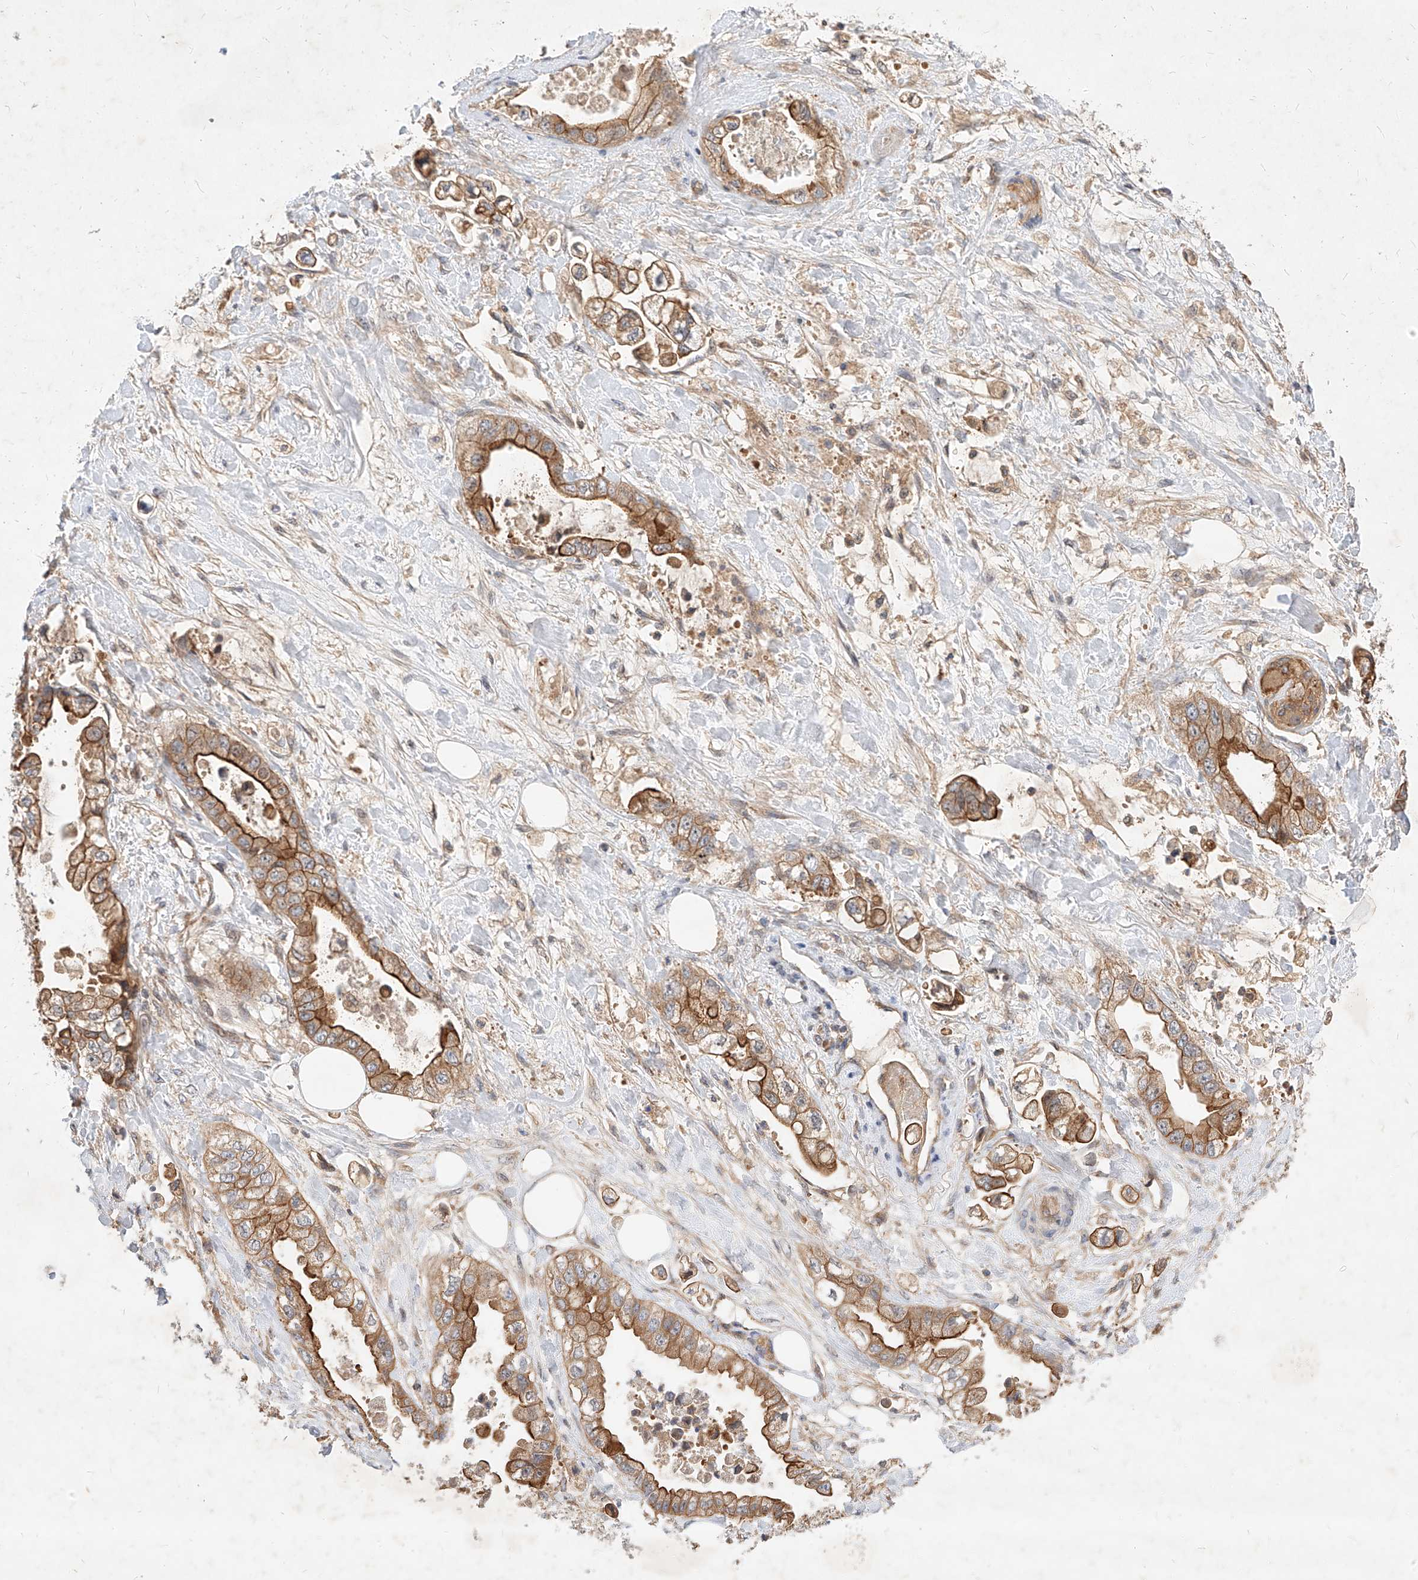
{"staining": {"intensity": "moderate", "quantity": ">75%", "location": "cytoplasmic/membranous"}, "tissue": "stomach cancer", "cell_type": "Tumor cells", "image_type": "cancer", "snomed": [{"axis": "morphology", "description": "Adenocarcinoma, NOS"}, {"axis": "topography", "description": "Stomach"}], "caption": "Immunohistochemistry (IHC) of human adenocarcinoma (stomach) displays medium levels of moderate cytoplasmic/membranous expression in approximately >75% of tumor cells. (Brightfield microscopy of DAB IHC at high magnification).", "gene": "NFAM1", "patient": {"sex": "male", "age": 62}}